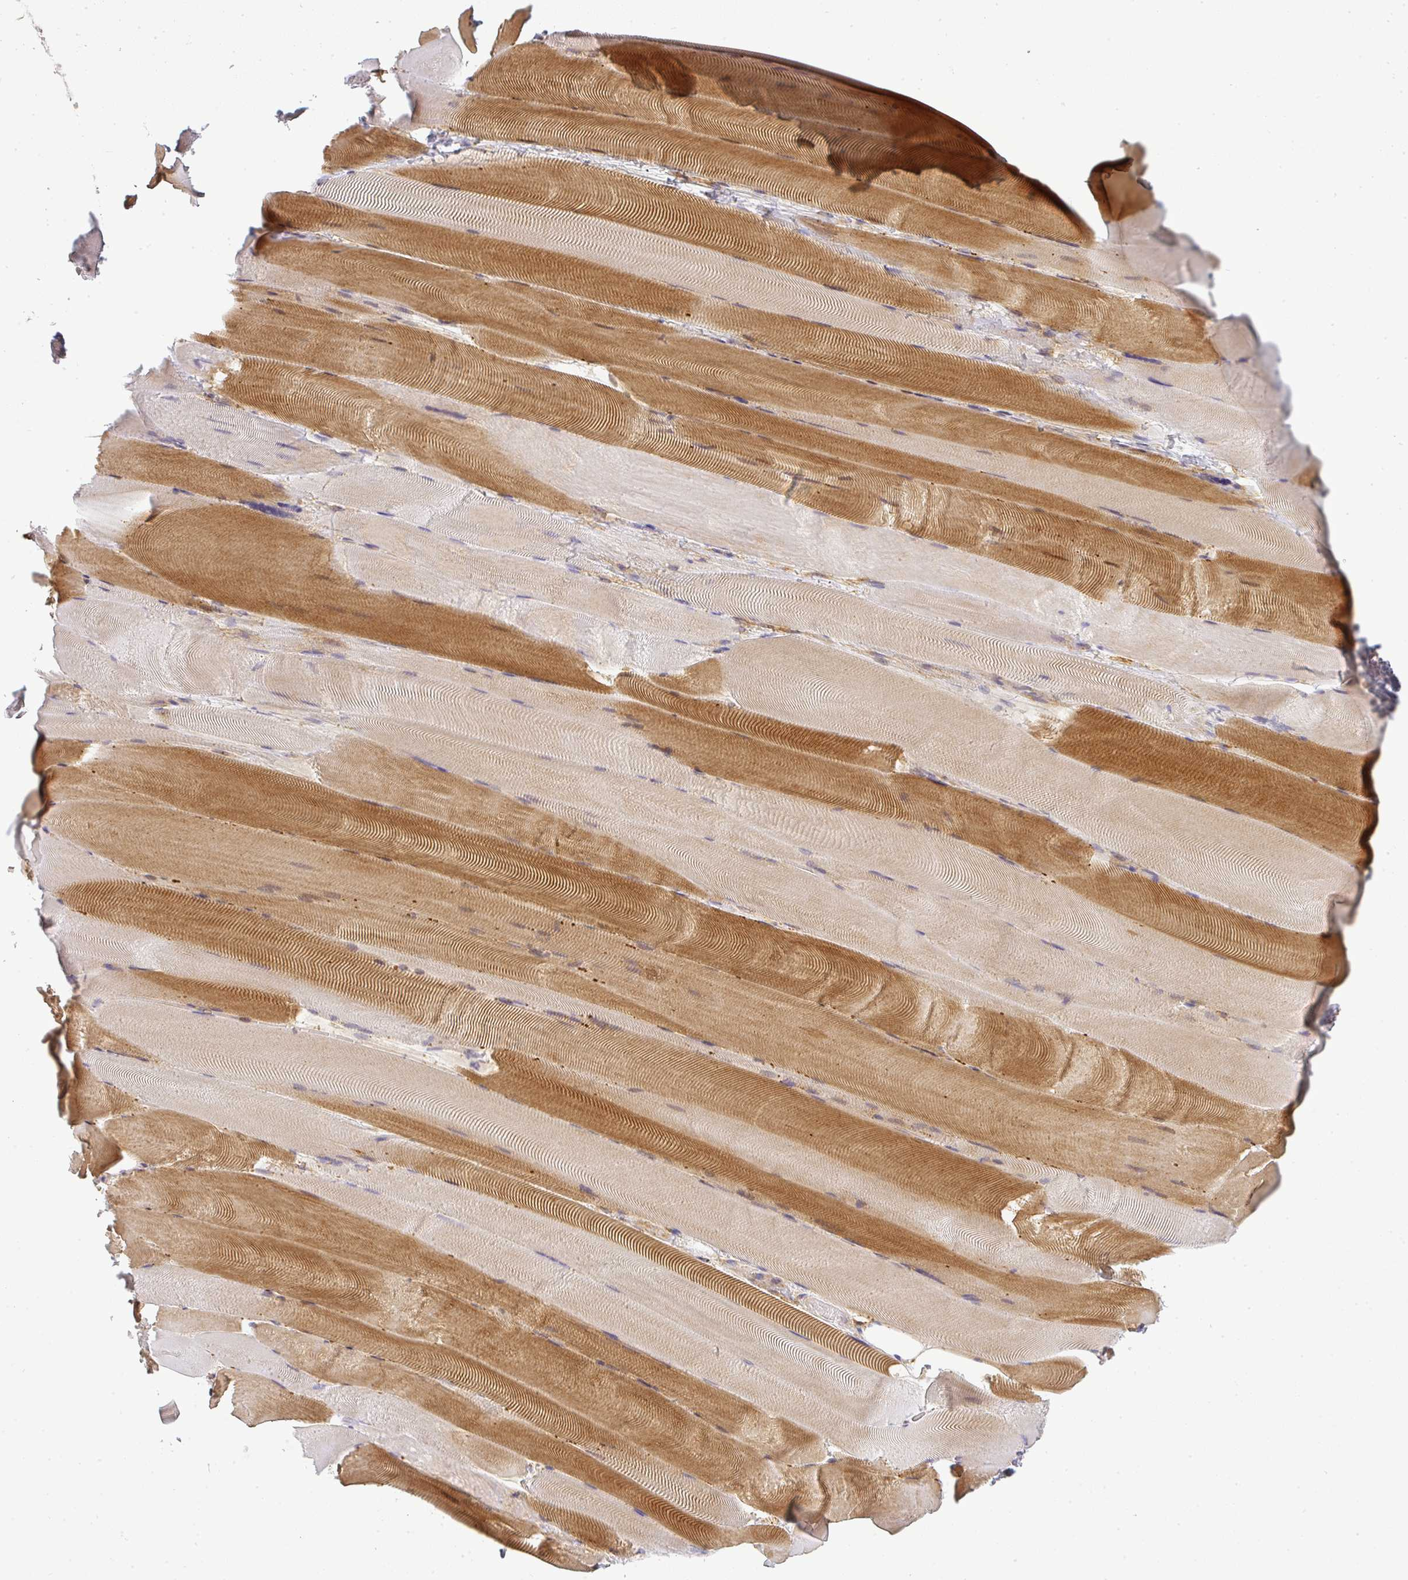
{"staining": {"intensity": "moderate", "quantity": "25%-75%", "location": "cytoplasmic/membranous"}, "tissue": "skeletal muscle", "cell_type": "Myocytes", "image_type": "normal", "snomed": [{"axis": "morphology", "description": "Normal tissue, NOS"}, {"axis": "topography", "description": "Skeletal muscle"}], "caption": "High-magnification brightfield microscopy of unremarkable skeletal muscle stained with DAB (brown) and counterstained with hematoxylin (blue). myocytes exhibit moderate cytoplasmic/membranous positivity is present in about25%-75% of cells.", "gene": "FAM153A", "patient": {"sex": "female", "age": 64}}